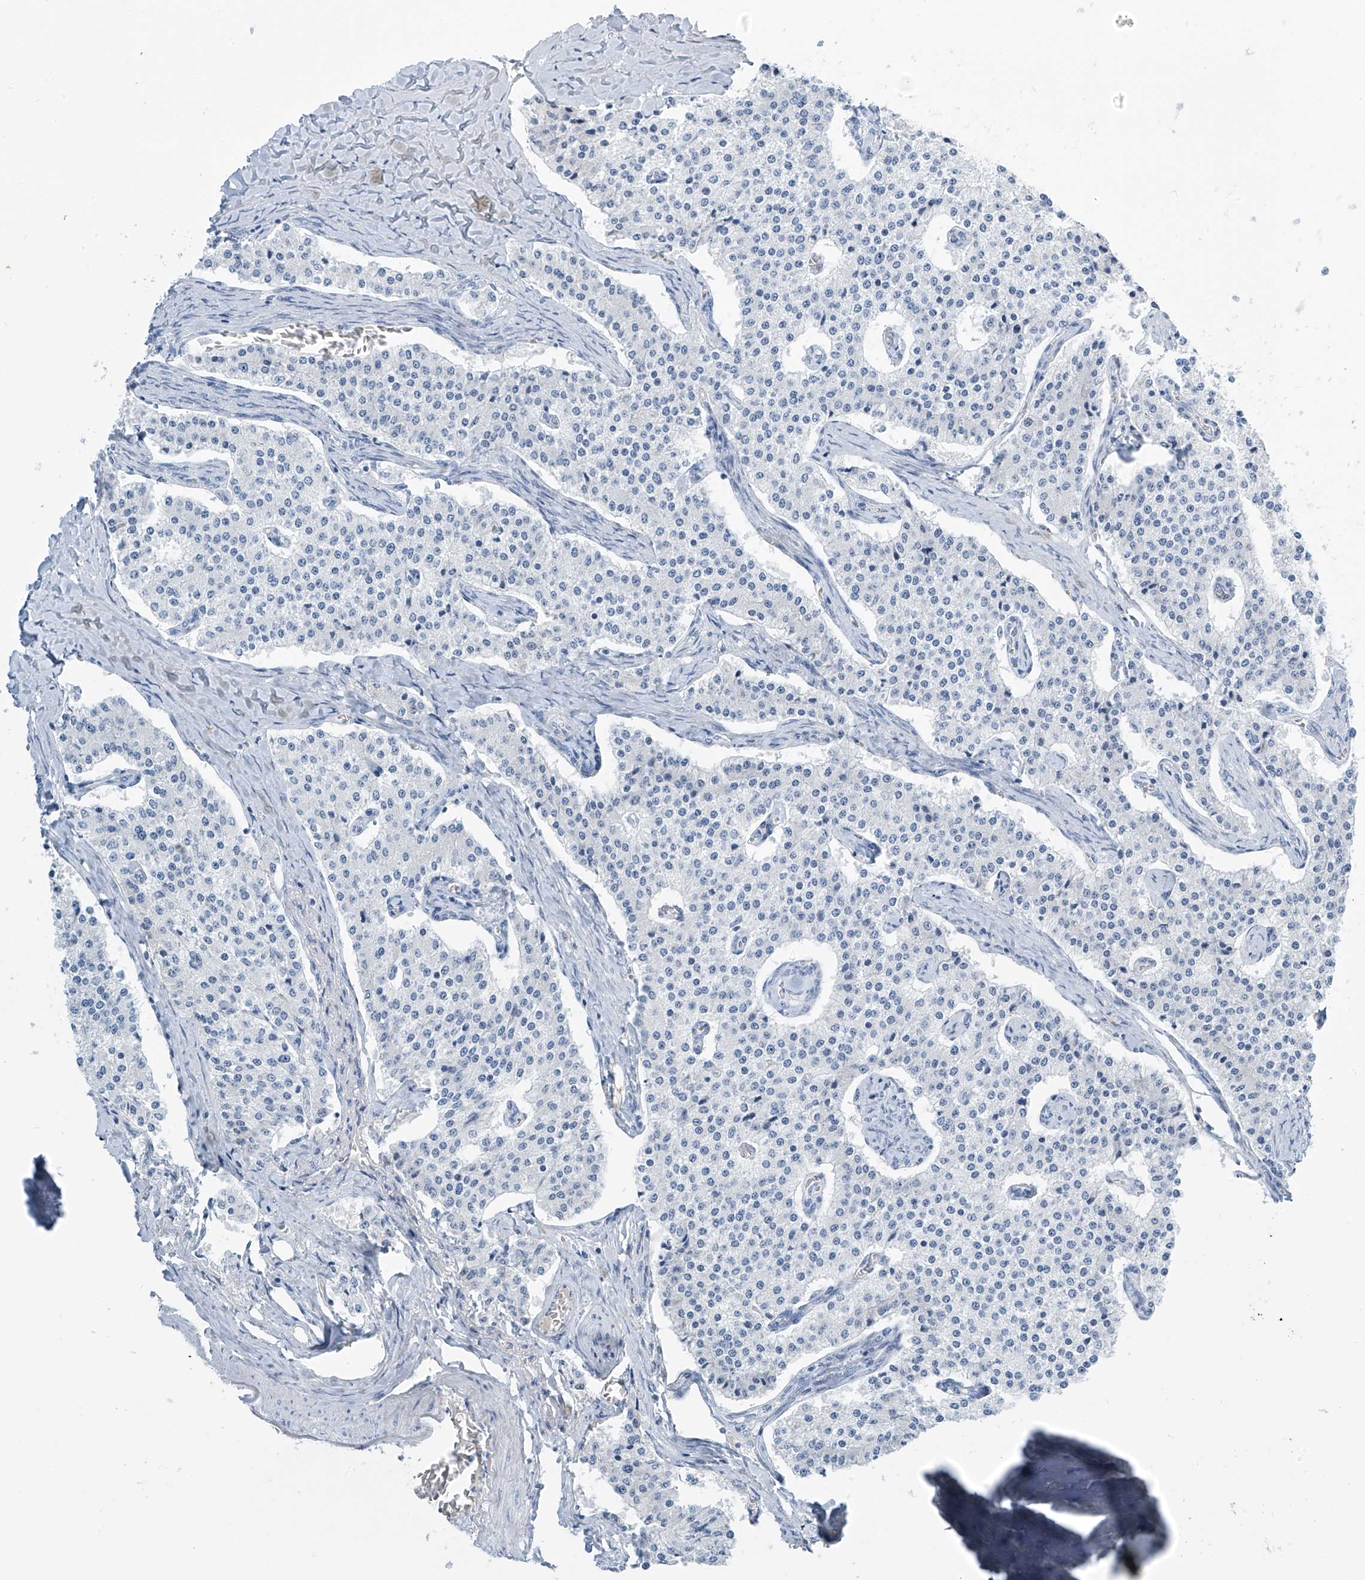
{"staining": {"intensity": "negative", "quantity": "none", "location": "none"}, "tissue": "carcinoid", "cell_type": "Tumor cells", "image_type": "cancer", "snomed": [{"axis": "morphology", "description": "Carcinoid, malignant, NOS"}, {"axis": "topography", "description": "Colon"}], "caption": "The photomicrograph exhibits no staining of tumor cells in carcinoid.", "gene": "SGO2", "patient": {"sex": "female", "age": 52}}